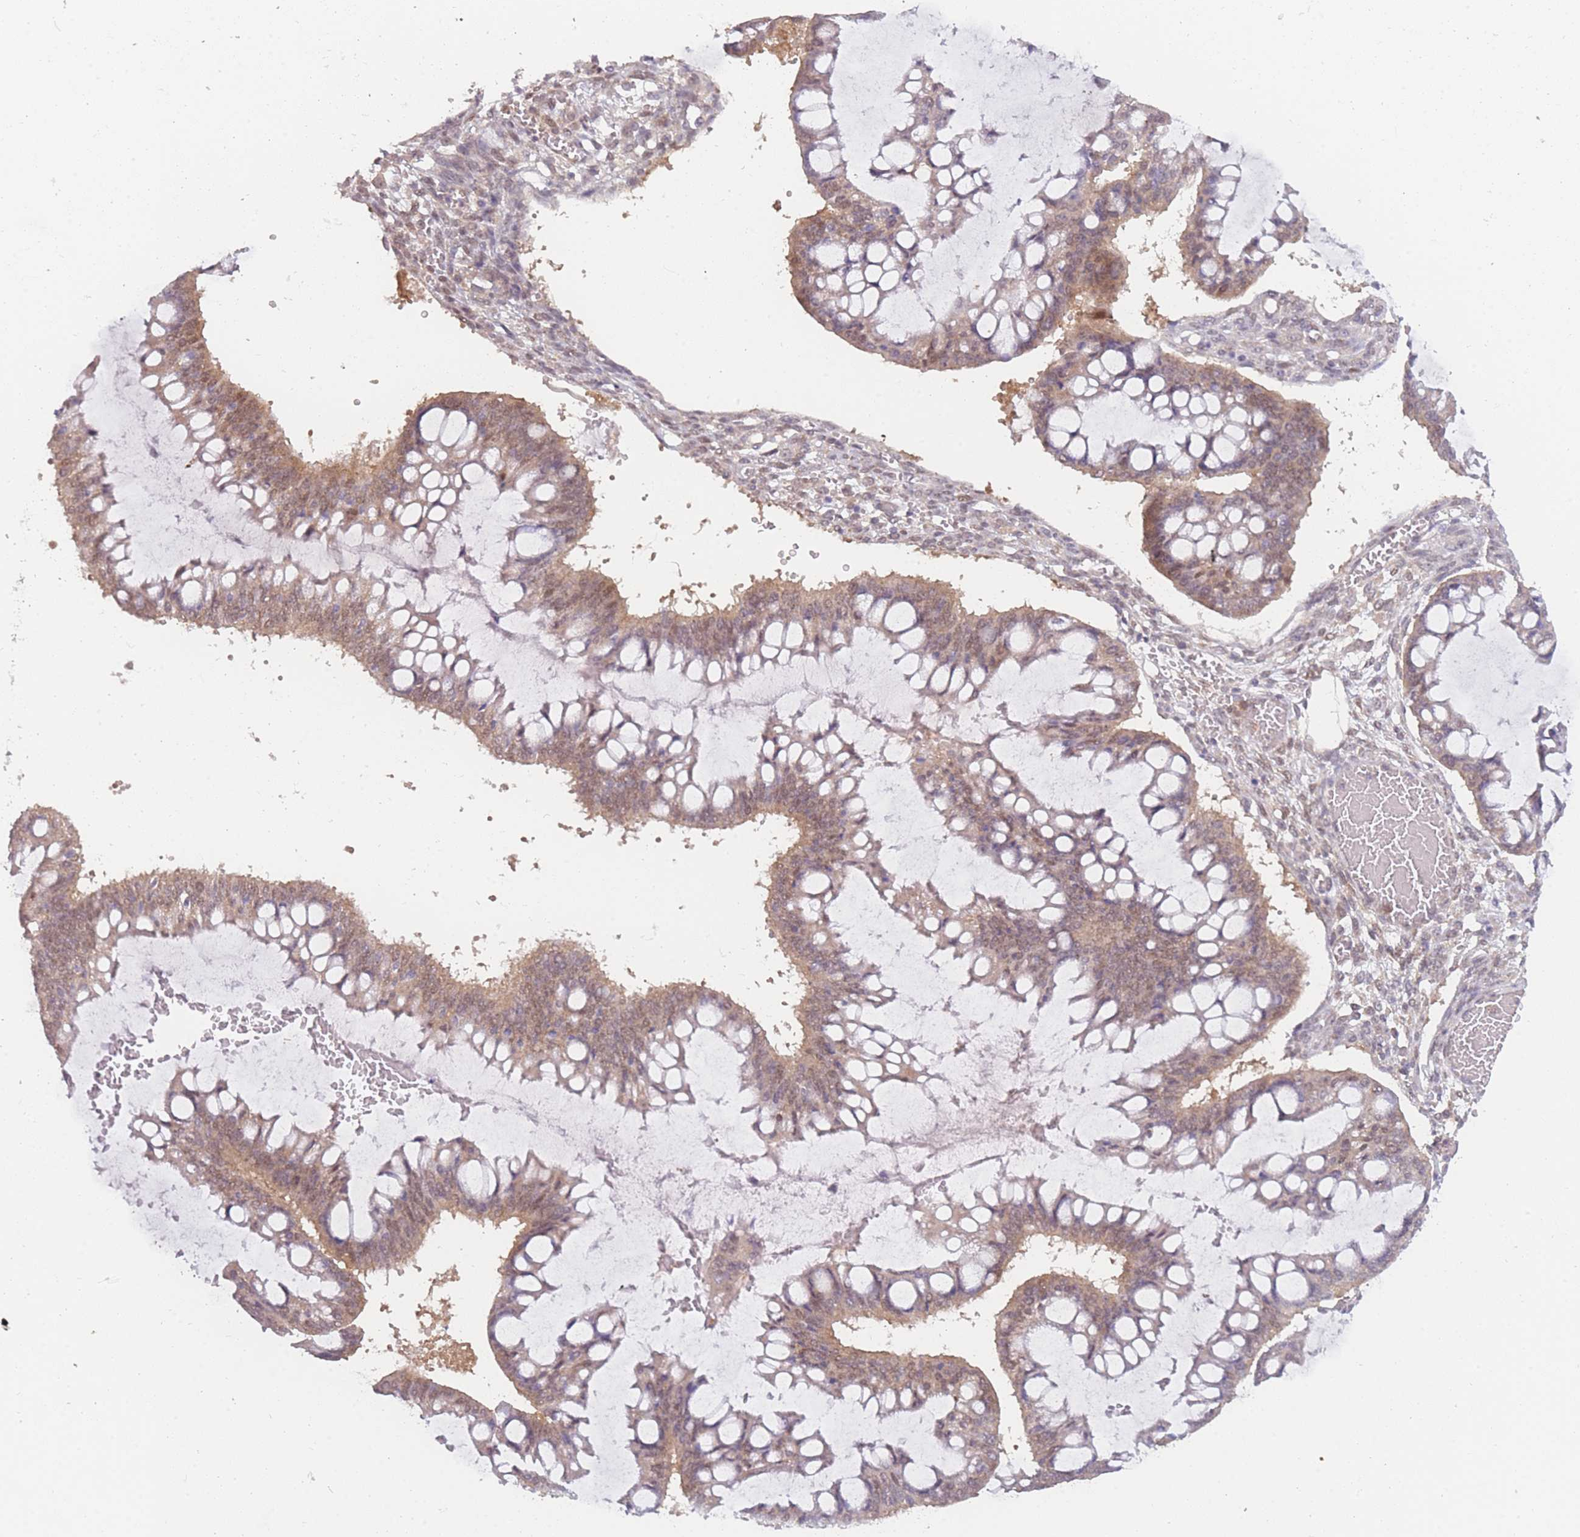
{"staining": {"intensity": "moderate", "quantity": ">75%", "location": "cytoplasmic/membranous,nuclear"}, "tissue": "ovarian cancer", "cell_type": "Tumor cells", "image_type": "cancer", "snomed": [{"axis": "morphology", "description": "Cystadenocarcinoma, mucinous, NOS"}, {"axis": "topography", "description": "Ovary"}], "caption": "Immunohistochemistry (IHC) of ovarian cancer (mucinous cystadenocarcinoma) shows medium levels of moderate cytoplasmic/membranous and nuclear expression in approximately >75% of tumor cells. (DAB IHC with brightfield microscopy, high magnification).", "gene": "MRI1", "patient": {"sex": "female", "age": 73}}